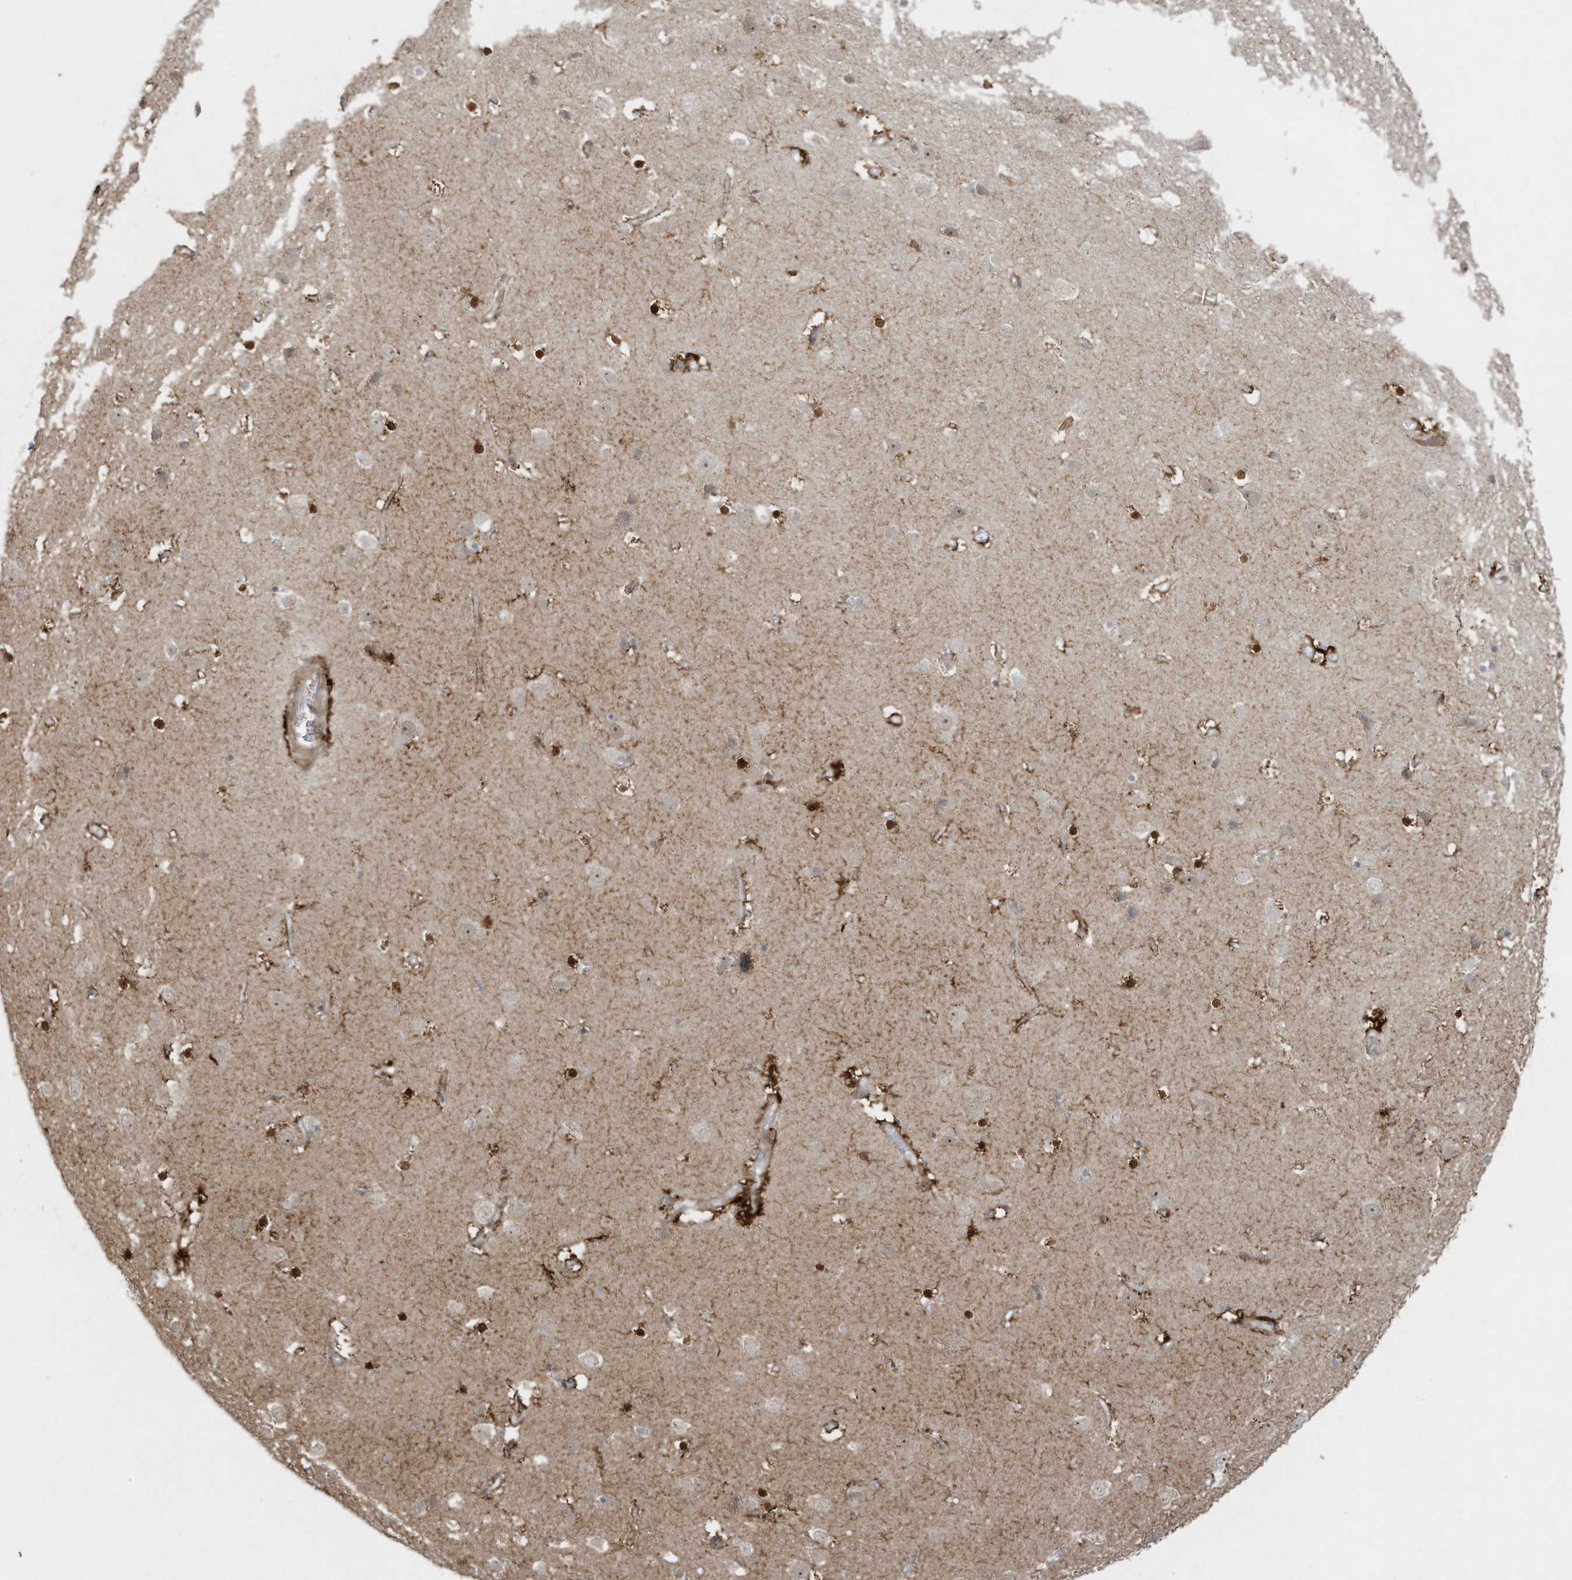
{"staining": {"intensity": "strong", "quantity": "25%-75%", "location": "cytoplasmic/membranous"}, "tissue": "cerebral cortex", "cell_type": "Endothelial cells", "image_type": "normal", "snomed": [{"axis": "morphology", "description": "Normal tissue, NOS"}, {"axis": "topography", "description": "Cerebral cortex"}], "caption": "This is a photomicrograph of IHC staining of unremarkable cerebral cortex, which shows strong expression in the cytoplasmic/membranous of endothelial cells.", "gene": "ZNF263", "patient": {"sex": "male", "age": 54}}